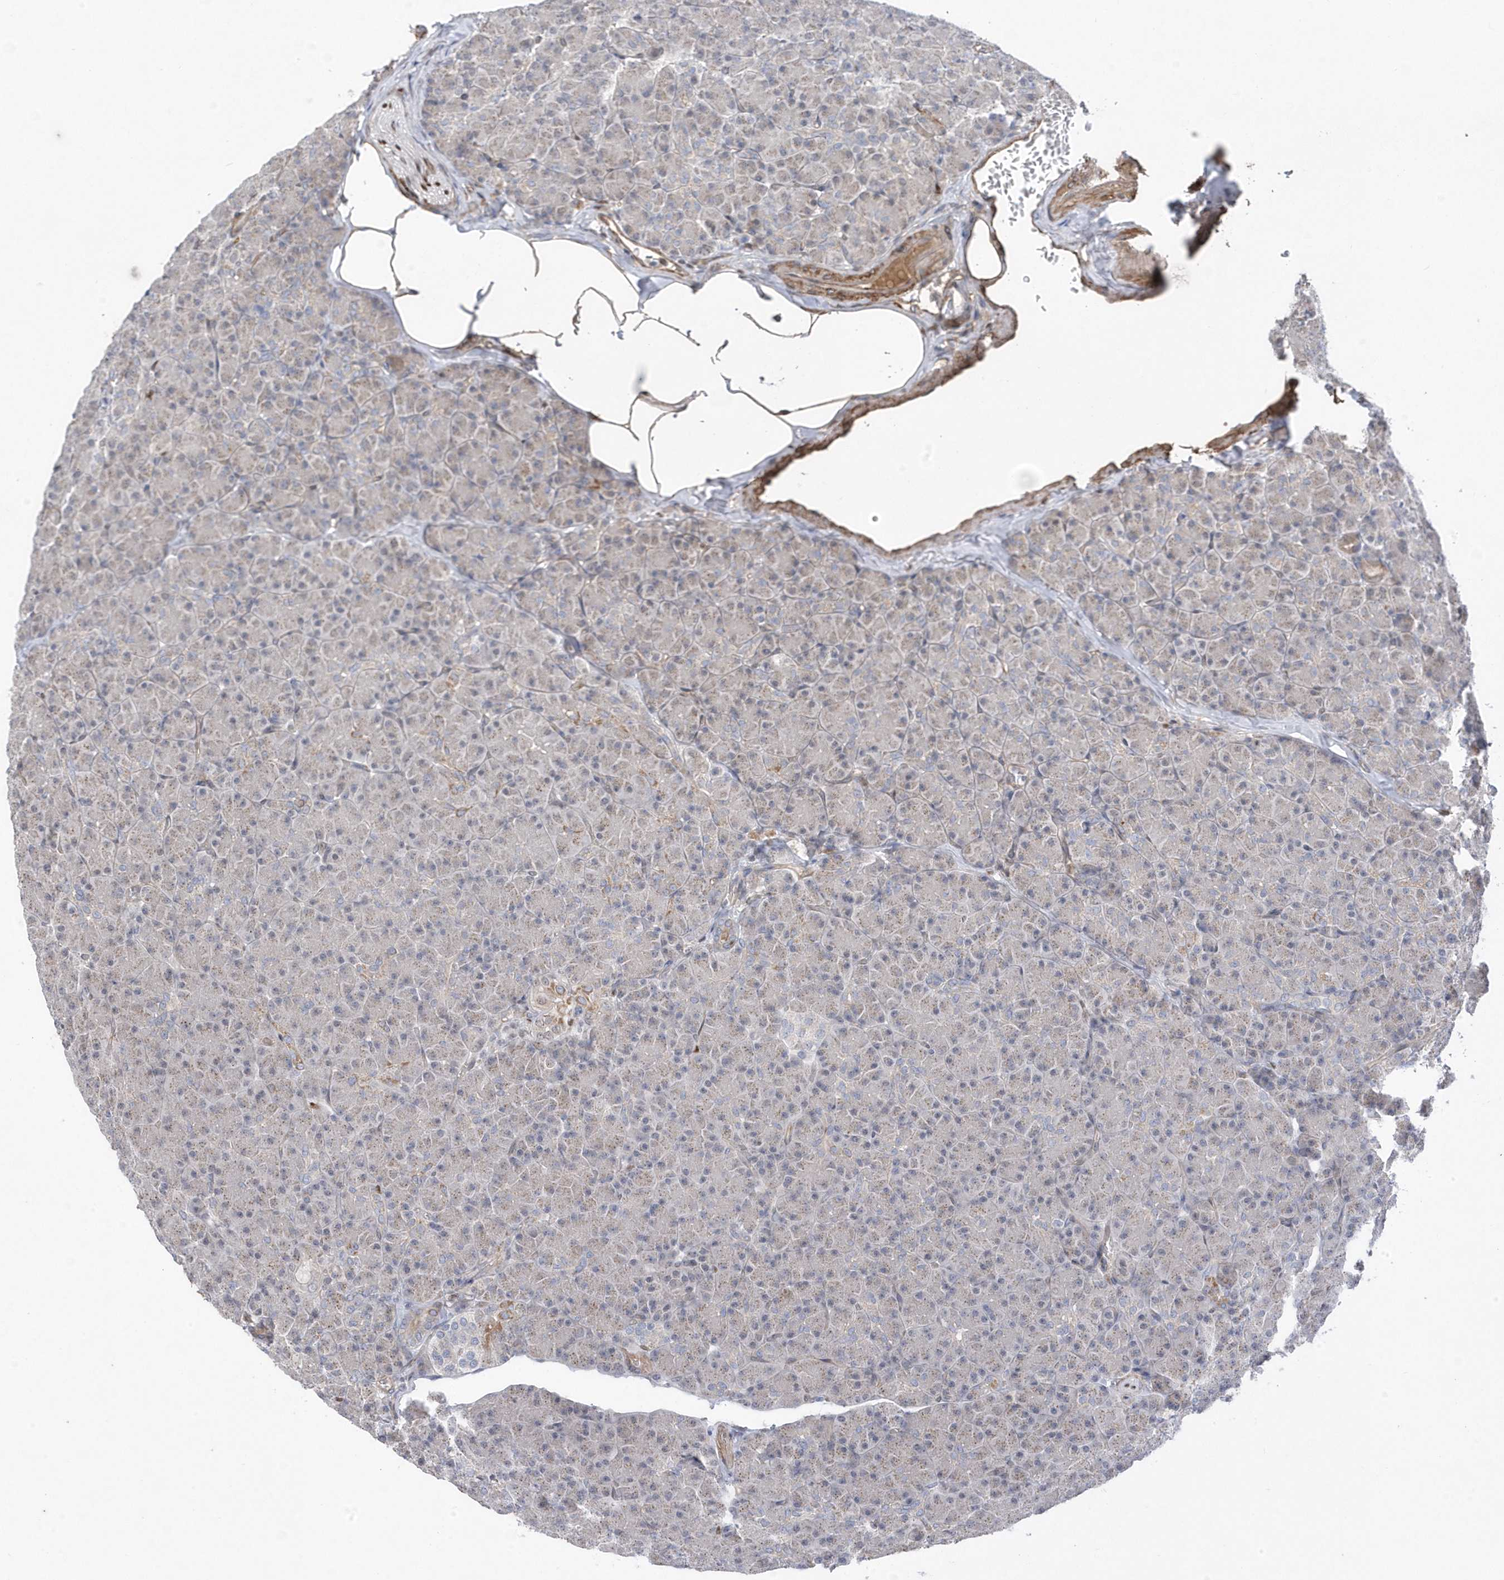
{"staining": {"intensity": "weak", "quantity": "25%-75%", "location": "cytoplasmic/membranous"}, "tissue": "pancreas", "cell_type": "Exocrine glandular cells", "image_type": "normal", "snomed": [{"axis": "morphology", "description": "Normal tissue, NOS"}, {"axis": "topography", "description": "Pancreas"}], "caption": "IHC (DAB) staining of unremarkable human pancreas shows weak cytoplasmic/membranous protein expression in approximately 25%-75% of exocrine glandular cells. The staining is performed using DAB (3,3'-diaminobenzidine) brown chromogen to label protein expression. The nuclei are counter-stained blue using hematoxylin.", "gene": "GTPBP6", "patient": {"sex": "female", "age": 43}}